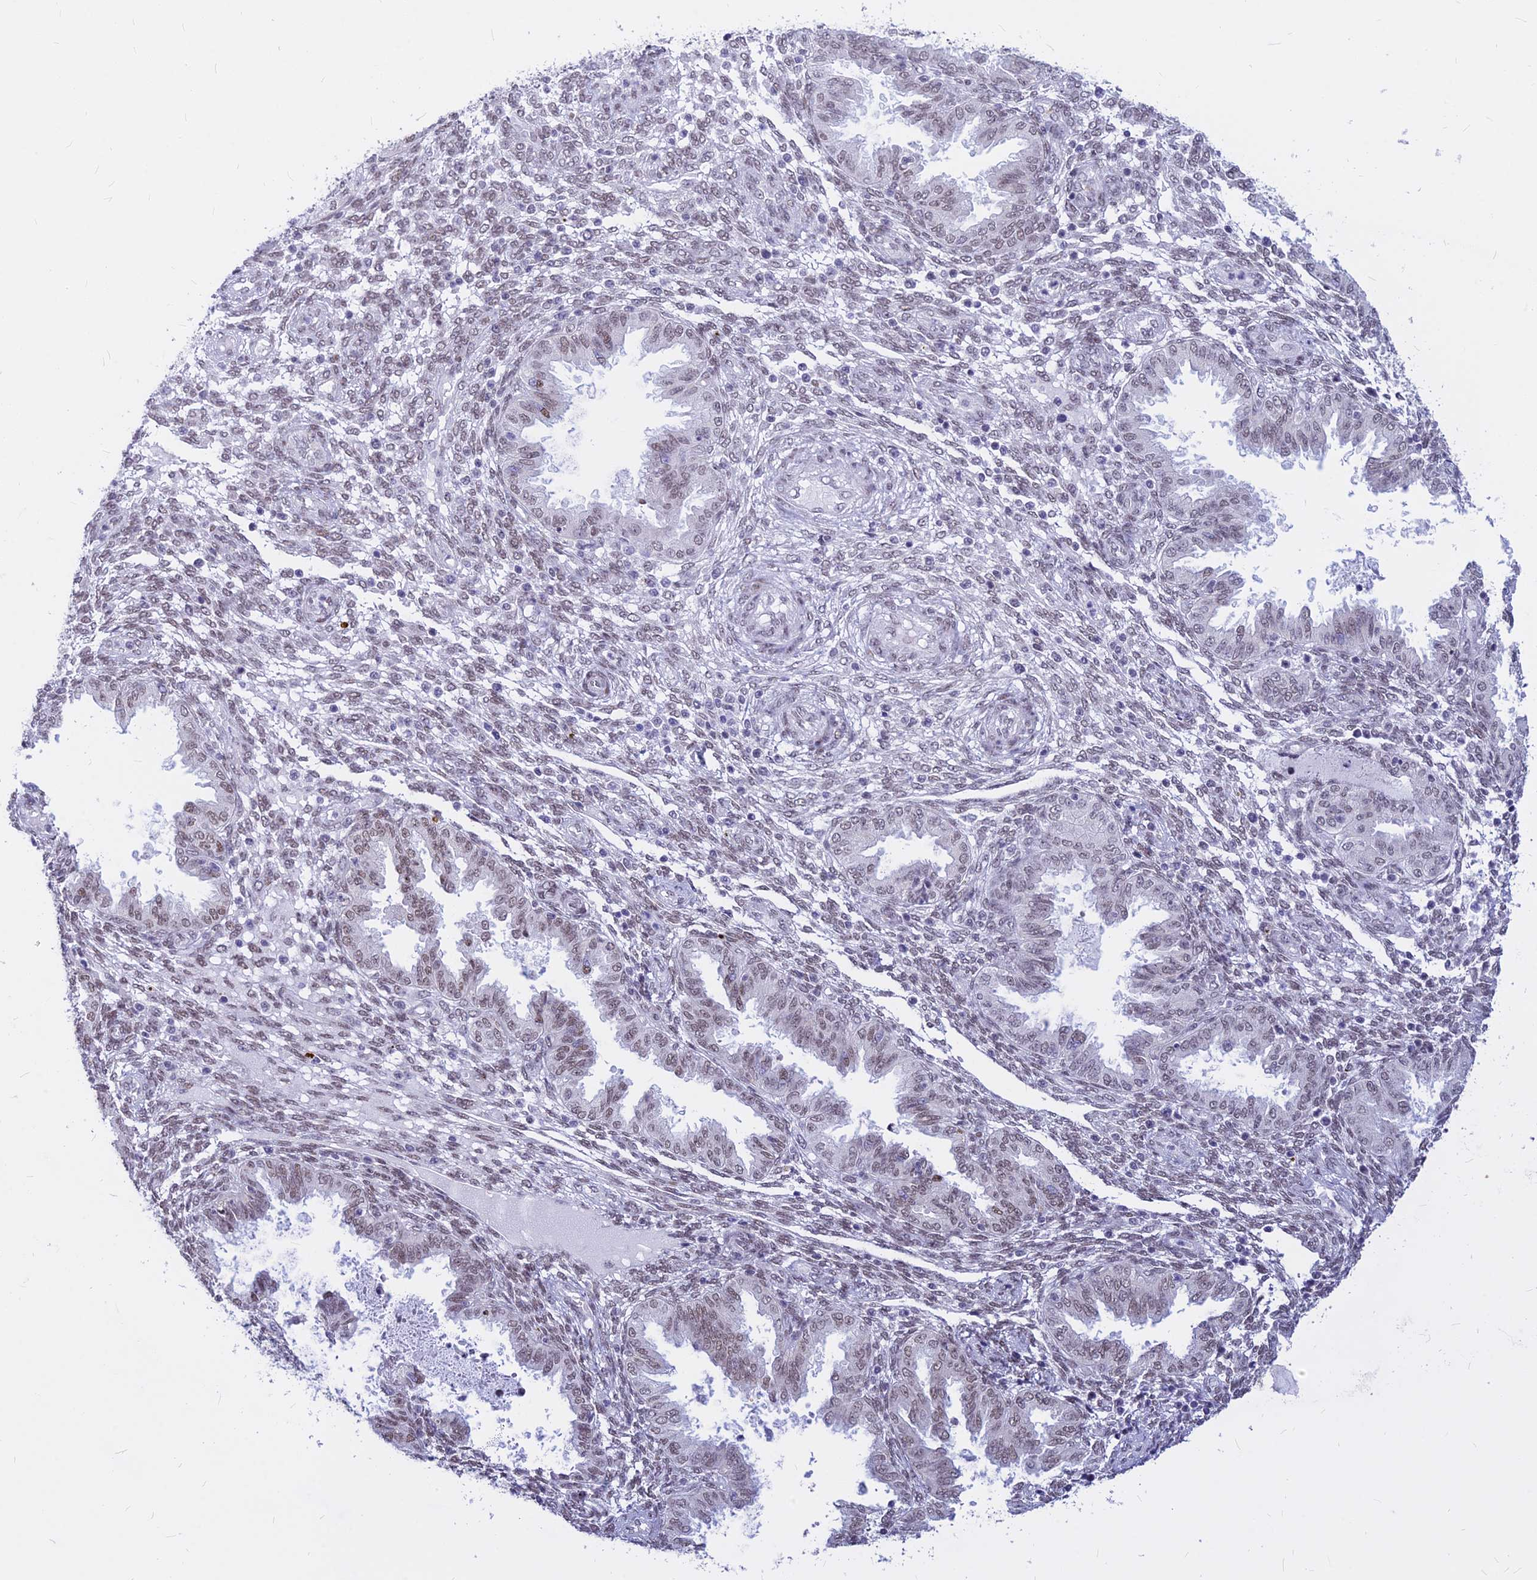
{"staining": {"intensity": "weak", "quantity": "<25%", "location": "nuclear"}, "tissue": "endometrium", "cell_type": "Cells in endometrial stroma", "image_type": "normal", "snomed": [{"axis": "morphology", "description": "Normal tissue, NOS"}, {"axis": "topography", "description": "Endometrium"}], "caption": "Immunohistochemical staining of unremarkable endometrium displays no significant expression in cells in endometrial stroma.", "gene": "KCTD13", "patient": {"sex": "female", "age": 33}}